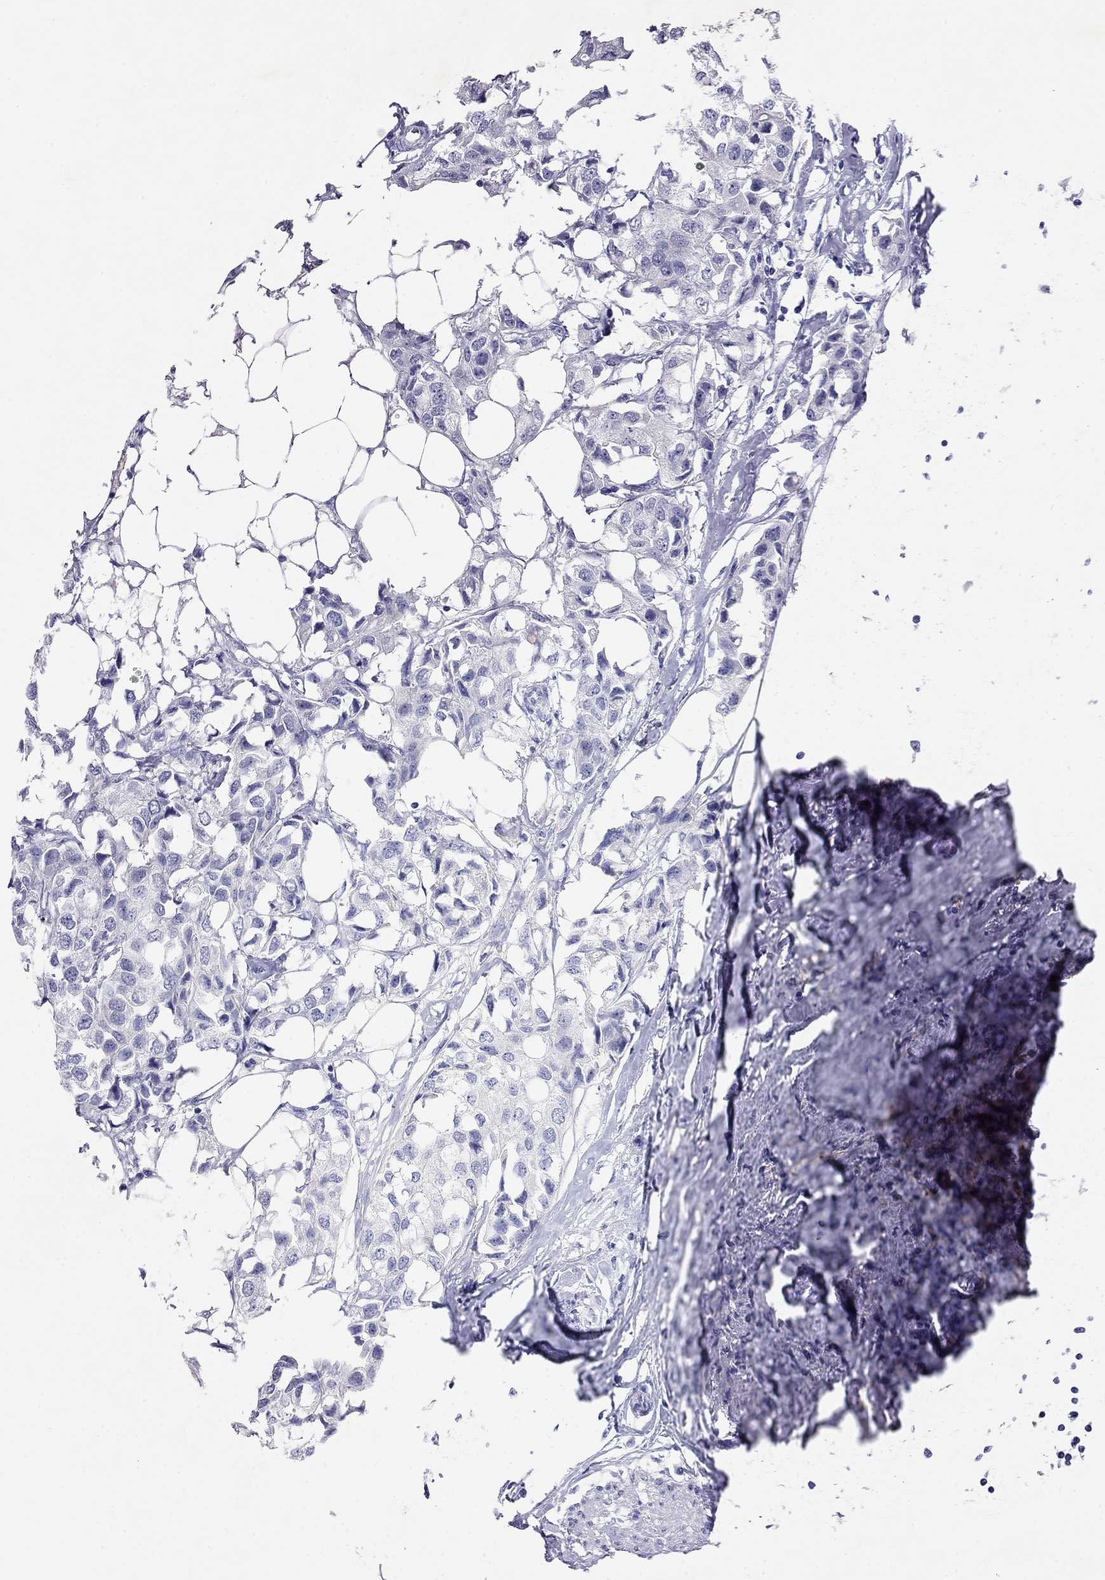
{"staining": {"intensity": "negative", "quantity": "none", "location": "none"}, "tissue": "breast cancer", "cell_type": "Tumor cells", "image_type": "cancer", "snomed": [{"axis": "morphology", "description": "Duct carcinoma"}, {"axis": "topography", "description": "Breast"}], "caption": "Human breast invasive ductal carcinoma stained for a protein using IHC exhibits no staining in tumor cells.", "gene": "CAPNS2", "patient": {"sex": "female", "age": 80}}